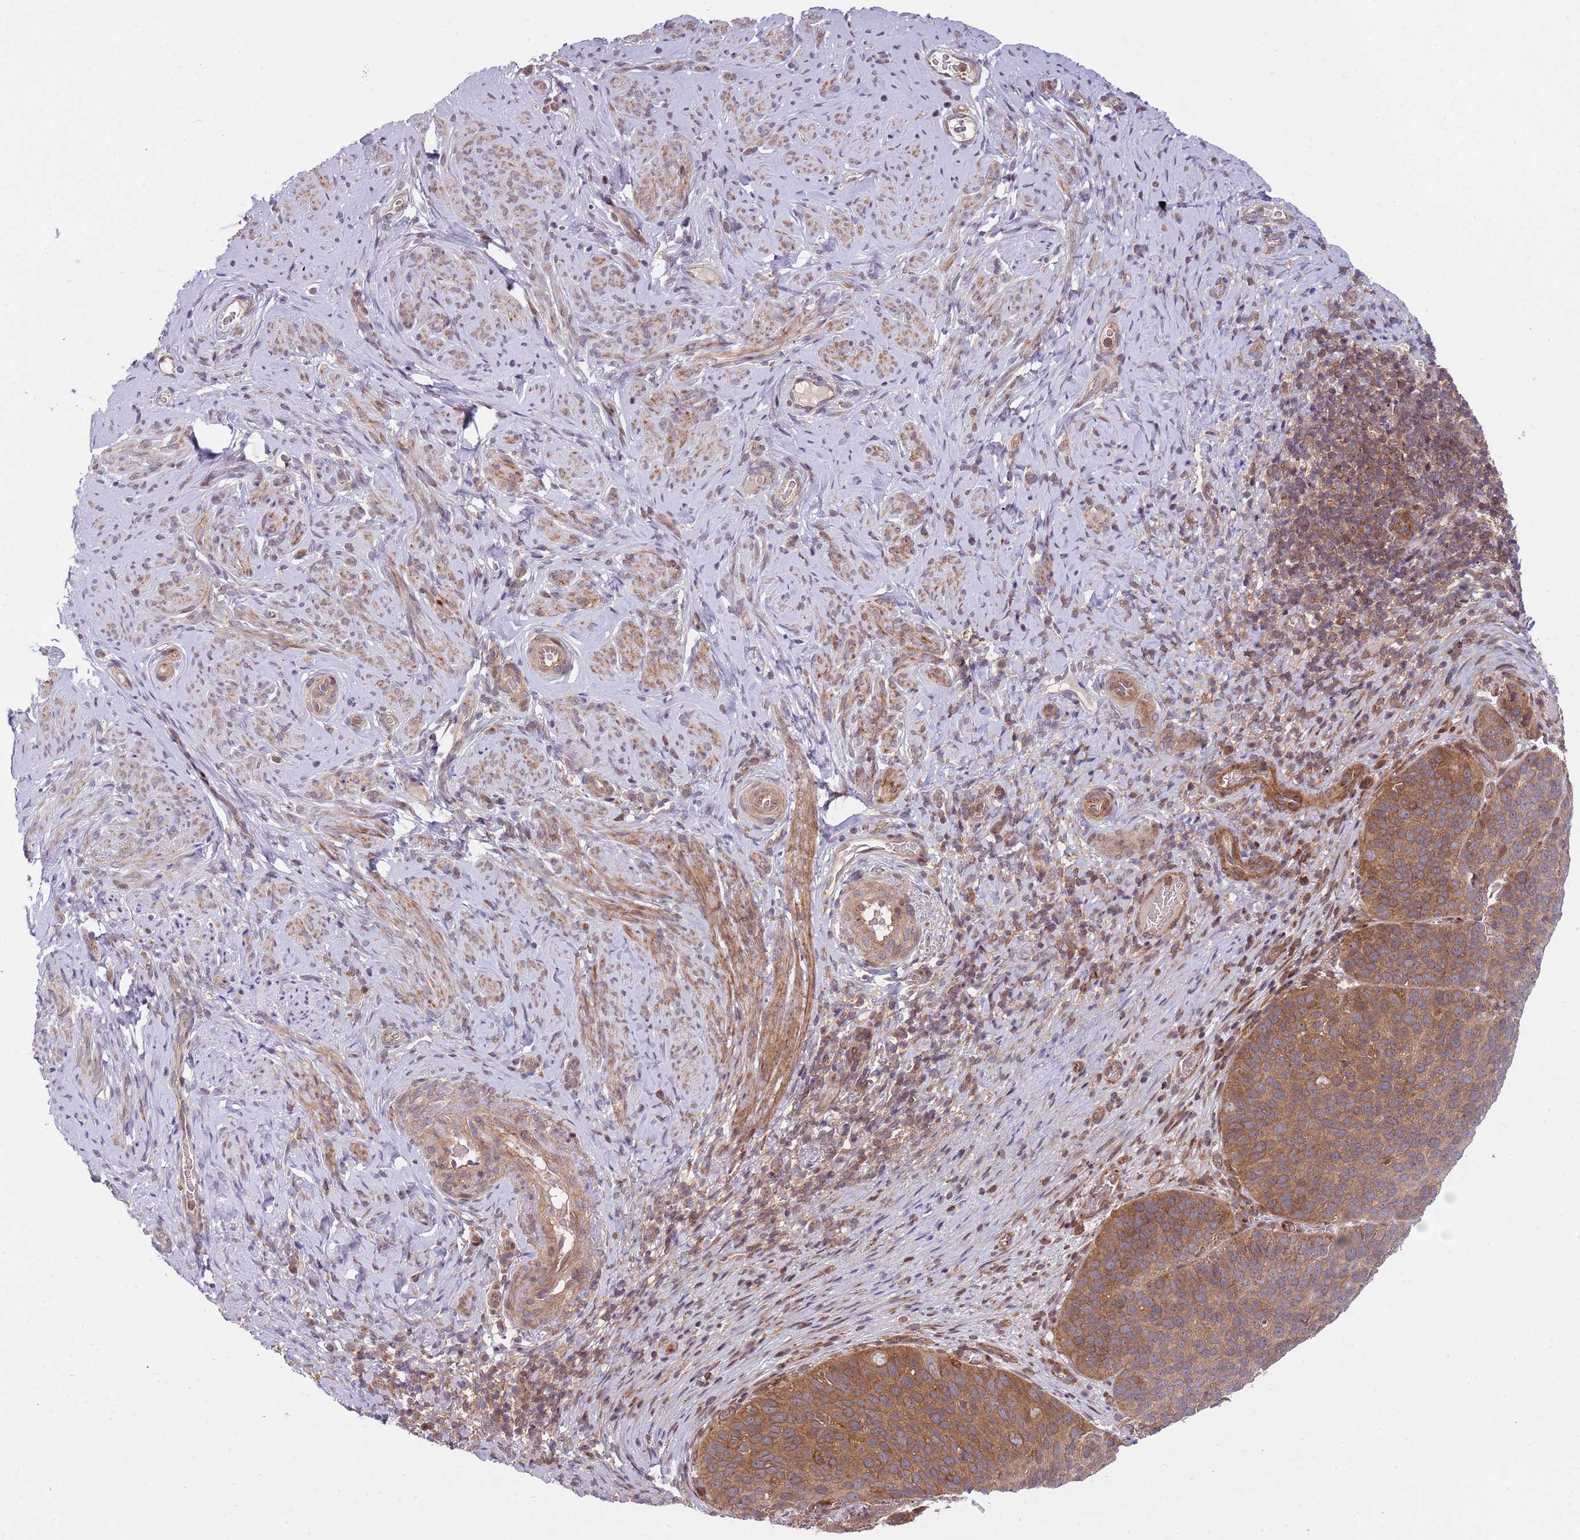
{"staining": {"intensity": "moderate", "quantity": ">75%", "location": "cytoplasmic/membranous"}, "tissue": "cervical cancer", "cell_type": "Tumor cells", "image_type": "cancer", "snomed": [{"axis": "morphology", "description": "Squamous cell carcinoma, NOS"}, {"axis": "topography", "description": "Cervix"}], "caption": "This histopathology image exhibits cervical cancer stained with immunohistochemistry to label a protein in brown. The cytoplasmic/membranous of tumor cells show moderate positivity for the protein. Nuclei are counter-stained blue.", "gene": "GGA1", "patient": {"sex": "female", "age": 80}}